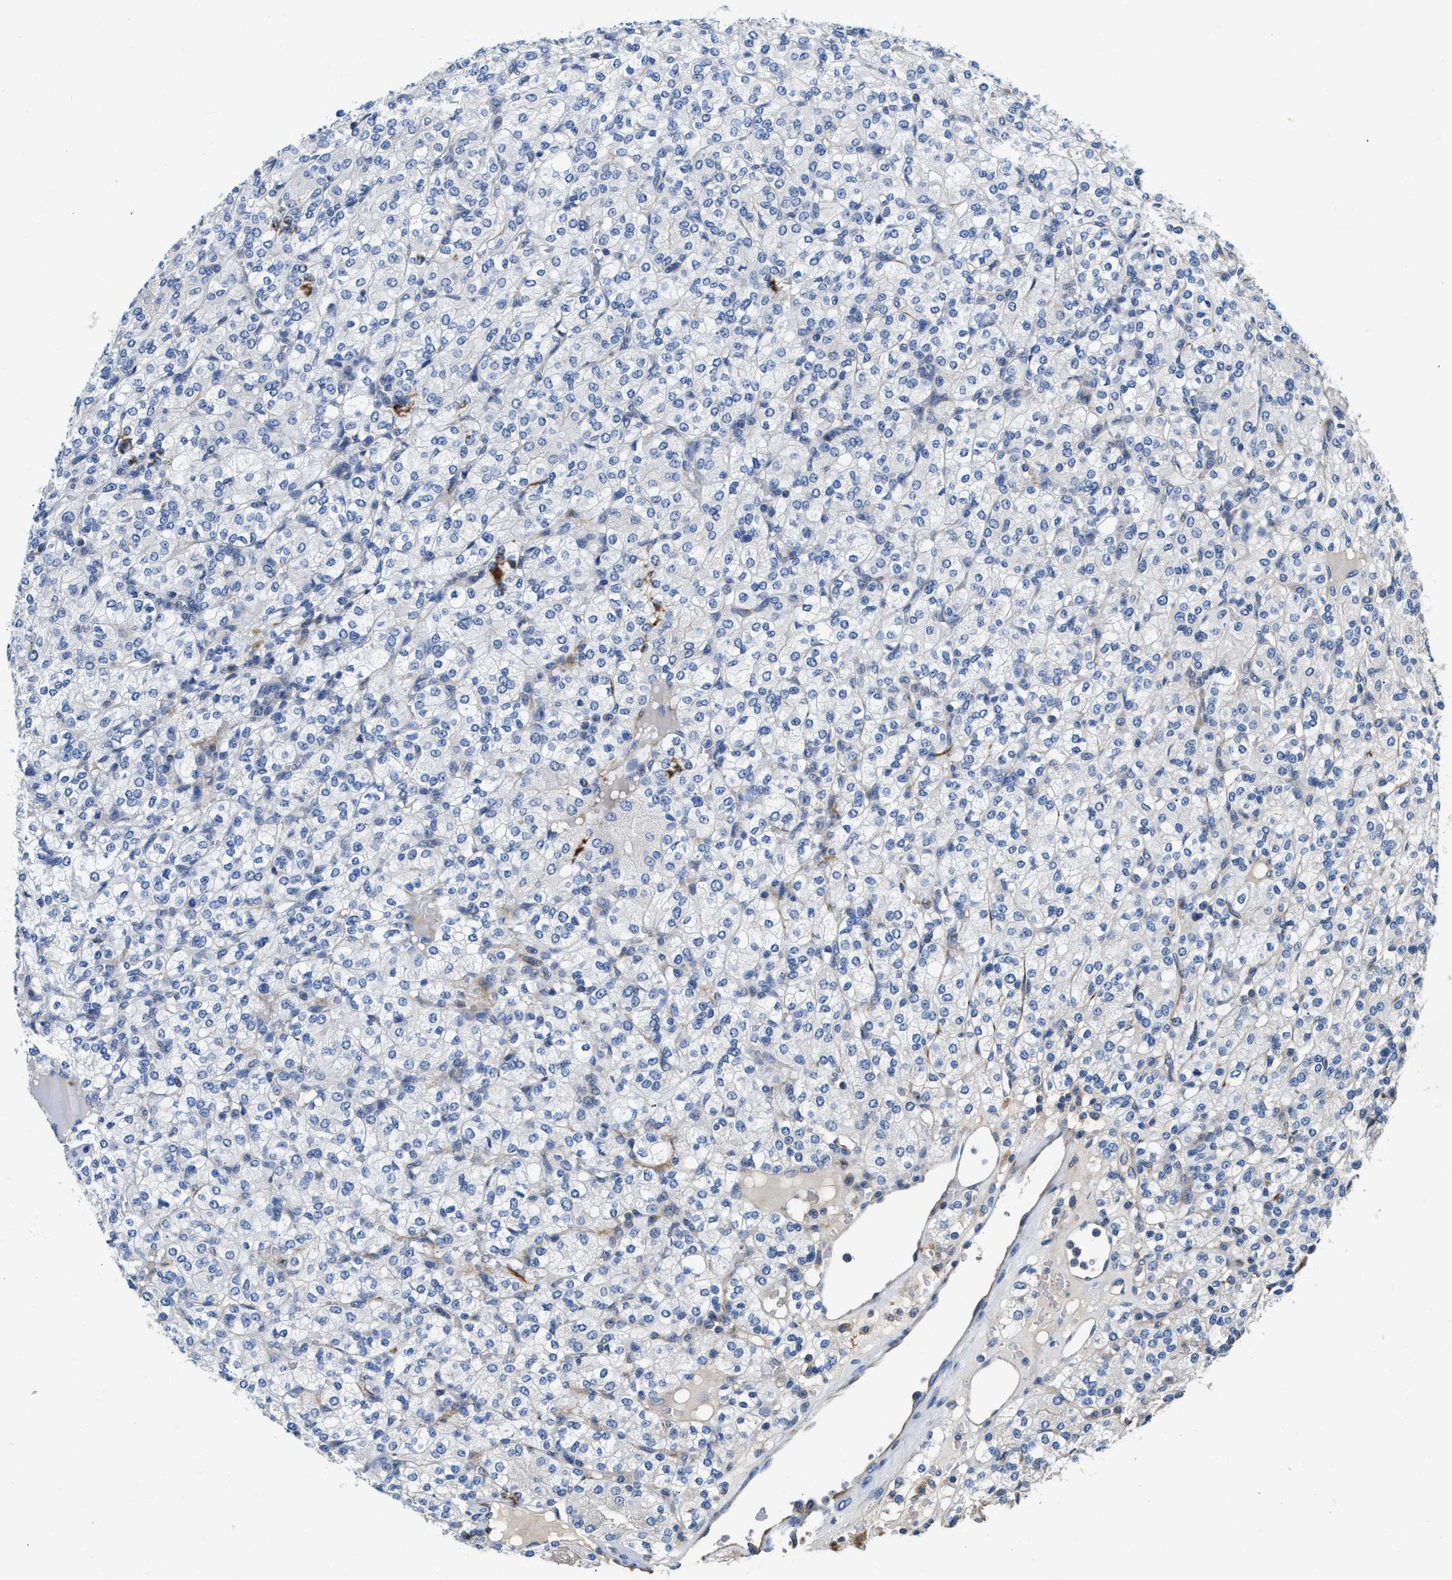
{"staining": {"intensity": "negative", "quantity": "none", "location": "none"}, "tissue": "renal cancer", "cell_type": "Tumor cells", "image_type": "cancer", "snomed": [{"axis": "morphology", "description": "Adenocarcinoma, NOS"}, {"axis": "topography", "description": "Kidney"}], "caption": "This is an immunohistochemistry micrograph of human adenocarcinoma (renal). There is no expression in tumor cells.", "gene": "IL17RC", "patient": {"sex": "male", "age": 77}}